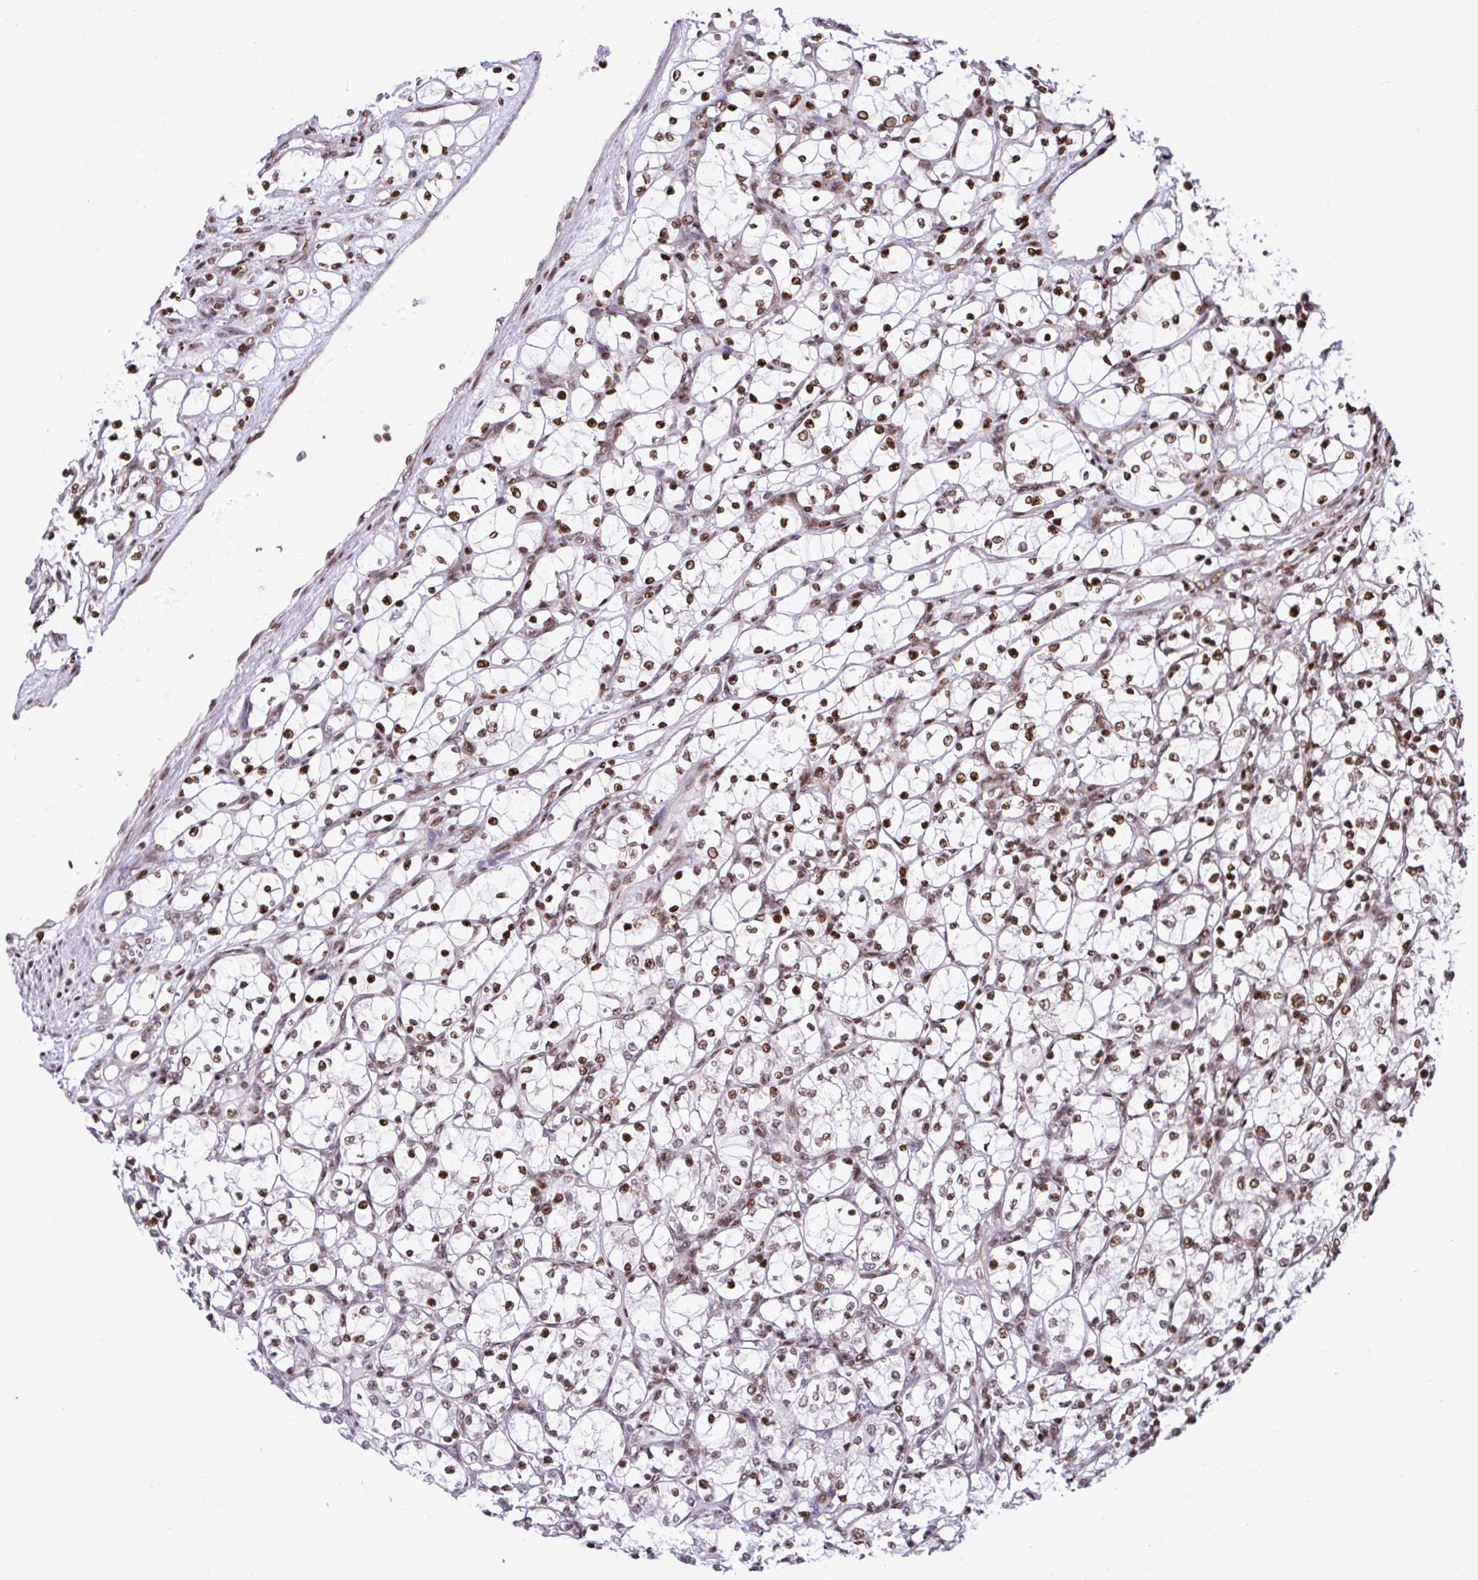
{"staining": {"intensity": "moderate", "quantity": ">75%", "location": "nuclear"}, "tissue": "renal cancer", "cell_type": "Tumor cells", "image_type": "cancer", "snomed": [{"axis": "morphology", "description": "Adenocarcinoma, NOS"}, {"axis": "topography", "description": "Kidney"}], "caption": "A histopathology image showing moderate nuclear positivity in approximately >75% of tumor cells in renal cancer (adenocarcinoma), as visualized by brown immunohistochemical staining.", "gene": "RAPGEF5", "patient": {"sex": "female", "age": 69}}